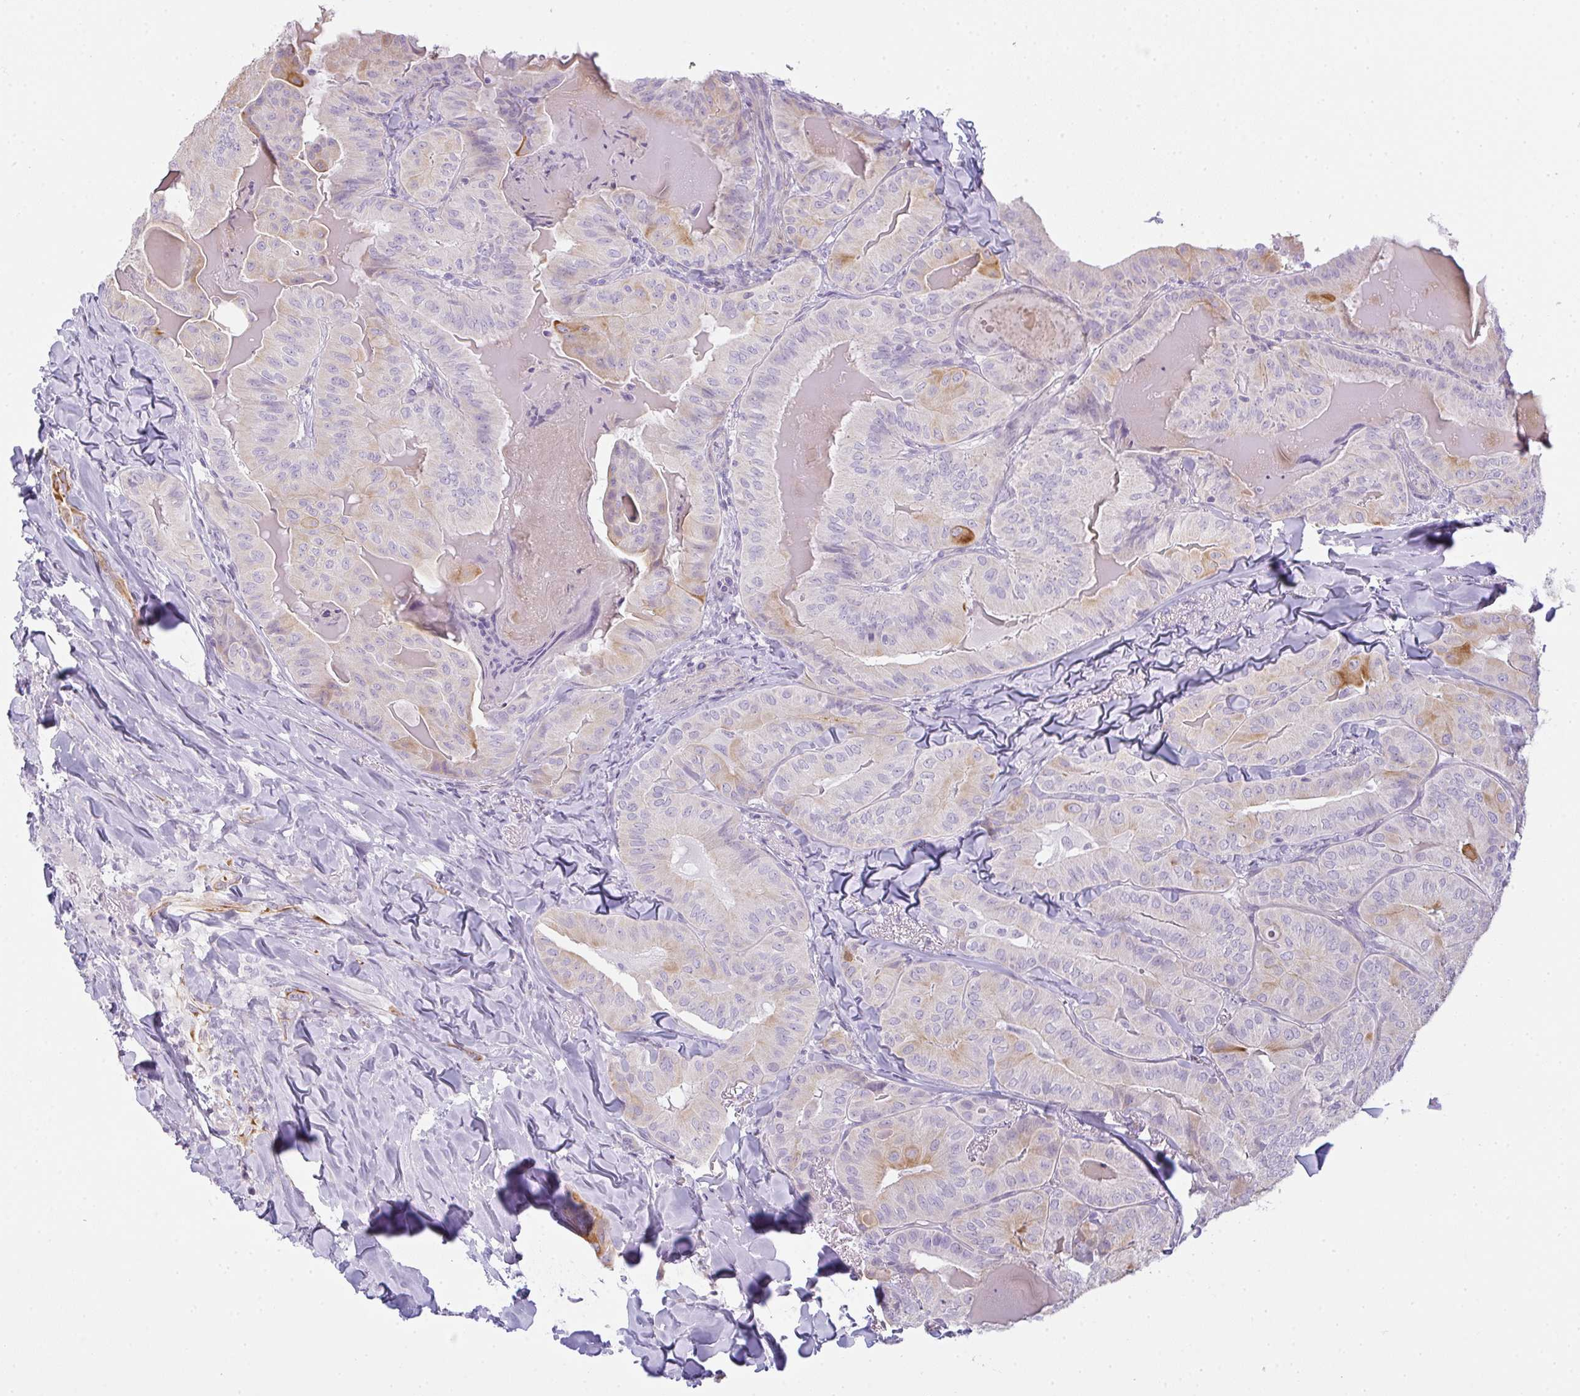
{"staining": {"intensity": "moderate", "quantity": "<25%", "location": "cytoplasmic/membranous"}, "tissue": "thyroid cancer", "cell_type": "Tumor cells", "image_type": "cancer", "snomed": [{"axis": "morphology", "description": "Papillary adenocarcinoma, NOS"}, {"axis": "topography", "description": "Thyroid gland"}], "caption": "Thyroid cancer was stained to show a protein in brown. There is low levels of moderate cytoplasmic/membranous positivity in about <25% of tumor cells.", "gene": "SIRPB2", "patient": {"sex": "female", "age": 68}}